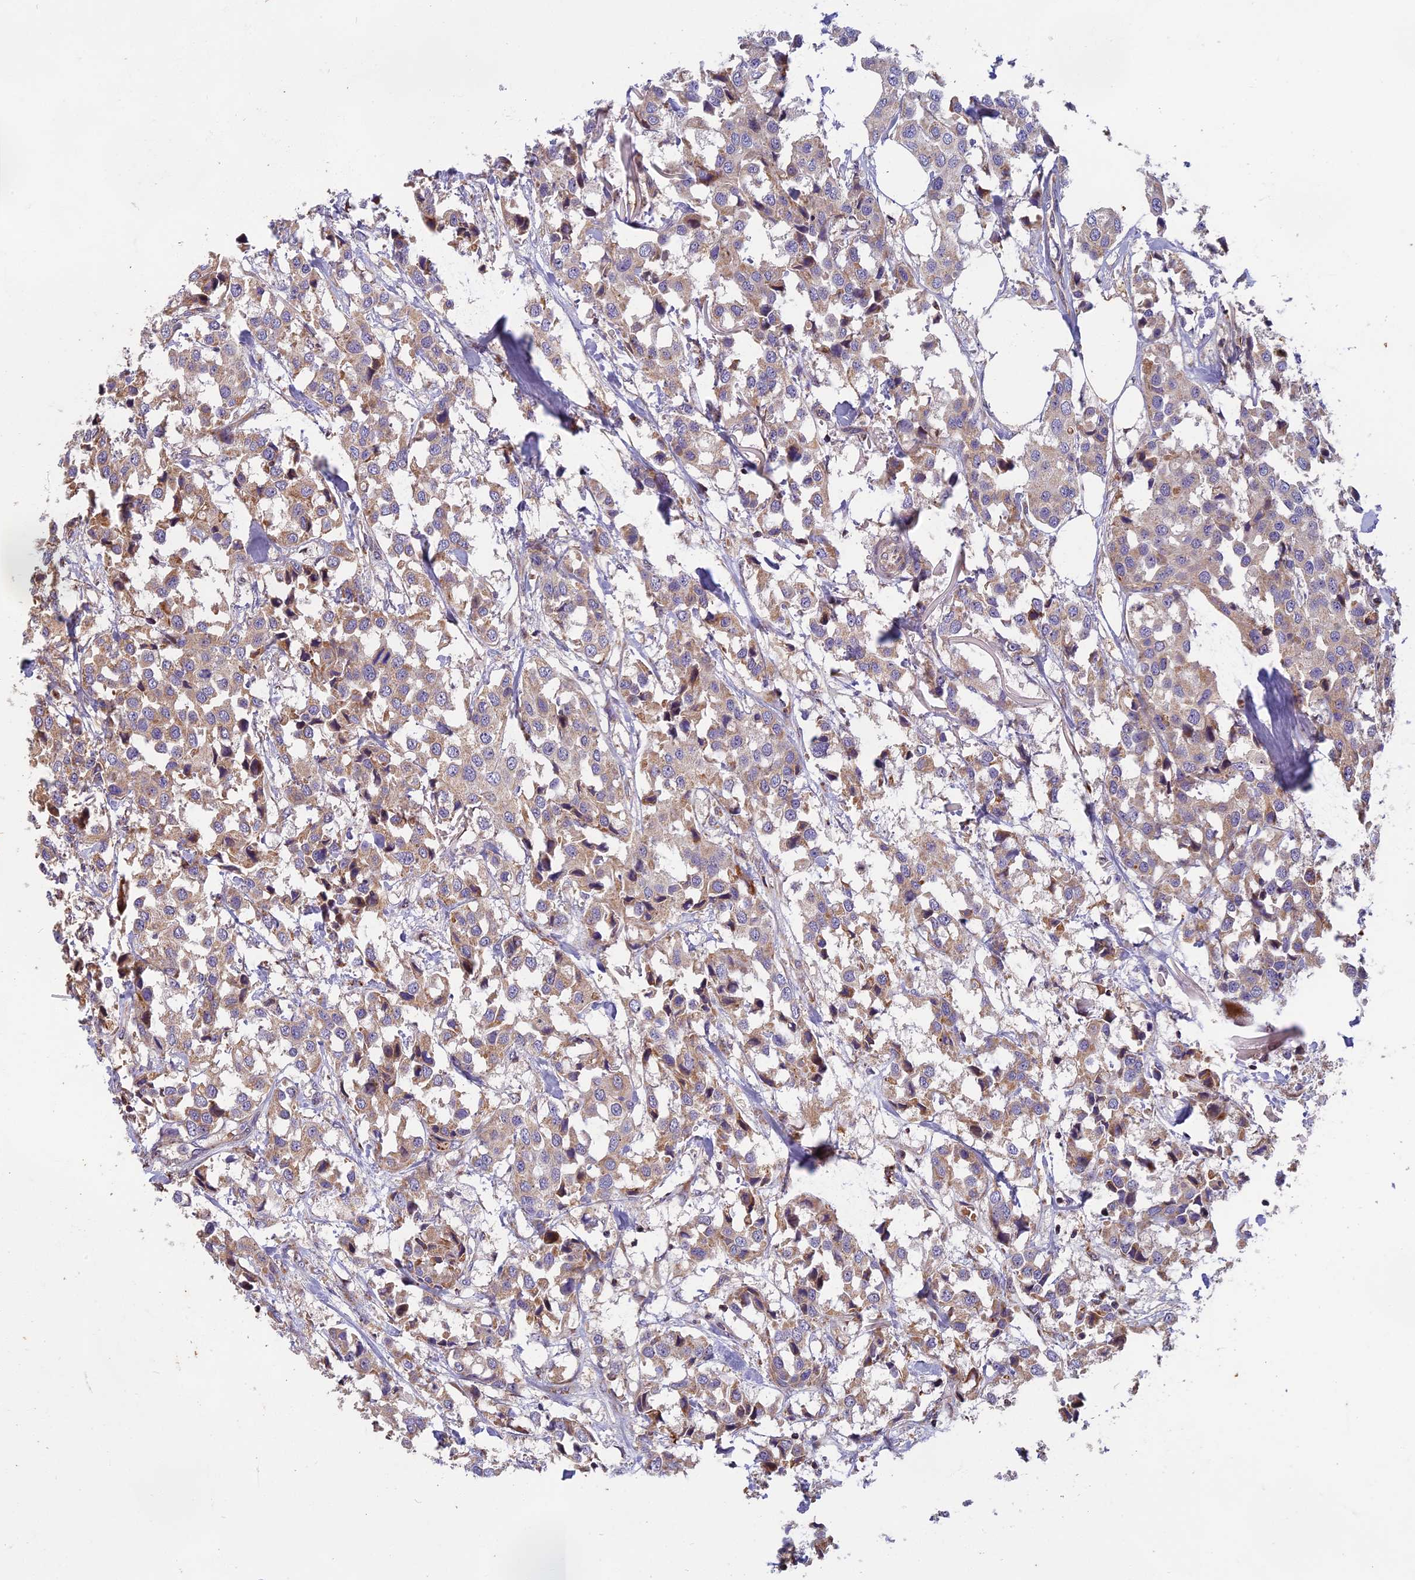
{"staining": {"intensity": "weak", "quantity": "25%-75%", "location": "cytoplasmic/membranous"}, "tissue": "breast cancer", "cell_type": "Tumor cells", "image_type": "cancer", "snomed": [{"axis": "morphology", "description": "Duct carcinoma"}, {"axis": "topography", "description": "Breast"}], "caption": "DAB (3,3'-diaminobenzidine) immunohistochemical staining of breast cancer (infiltrating ductal carcinoma) exhibits weak cytoplasmic/membranous protein positivity in about 25%-75% of tumor cells.", "gene": "EDAR", "patient": {"sex": "female", "age": 80}}